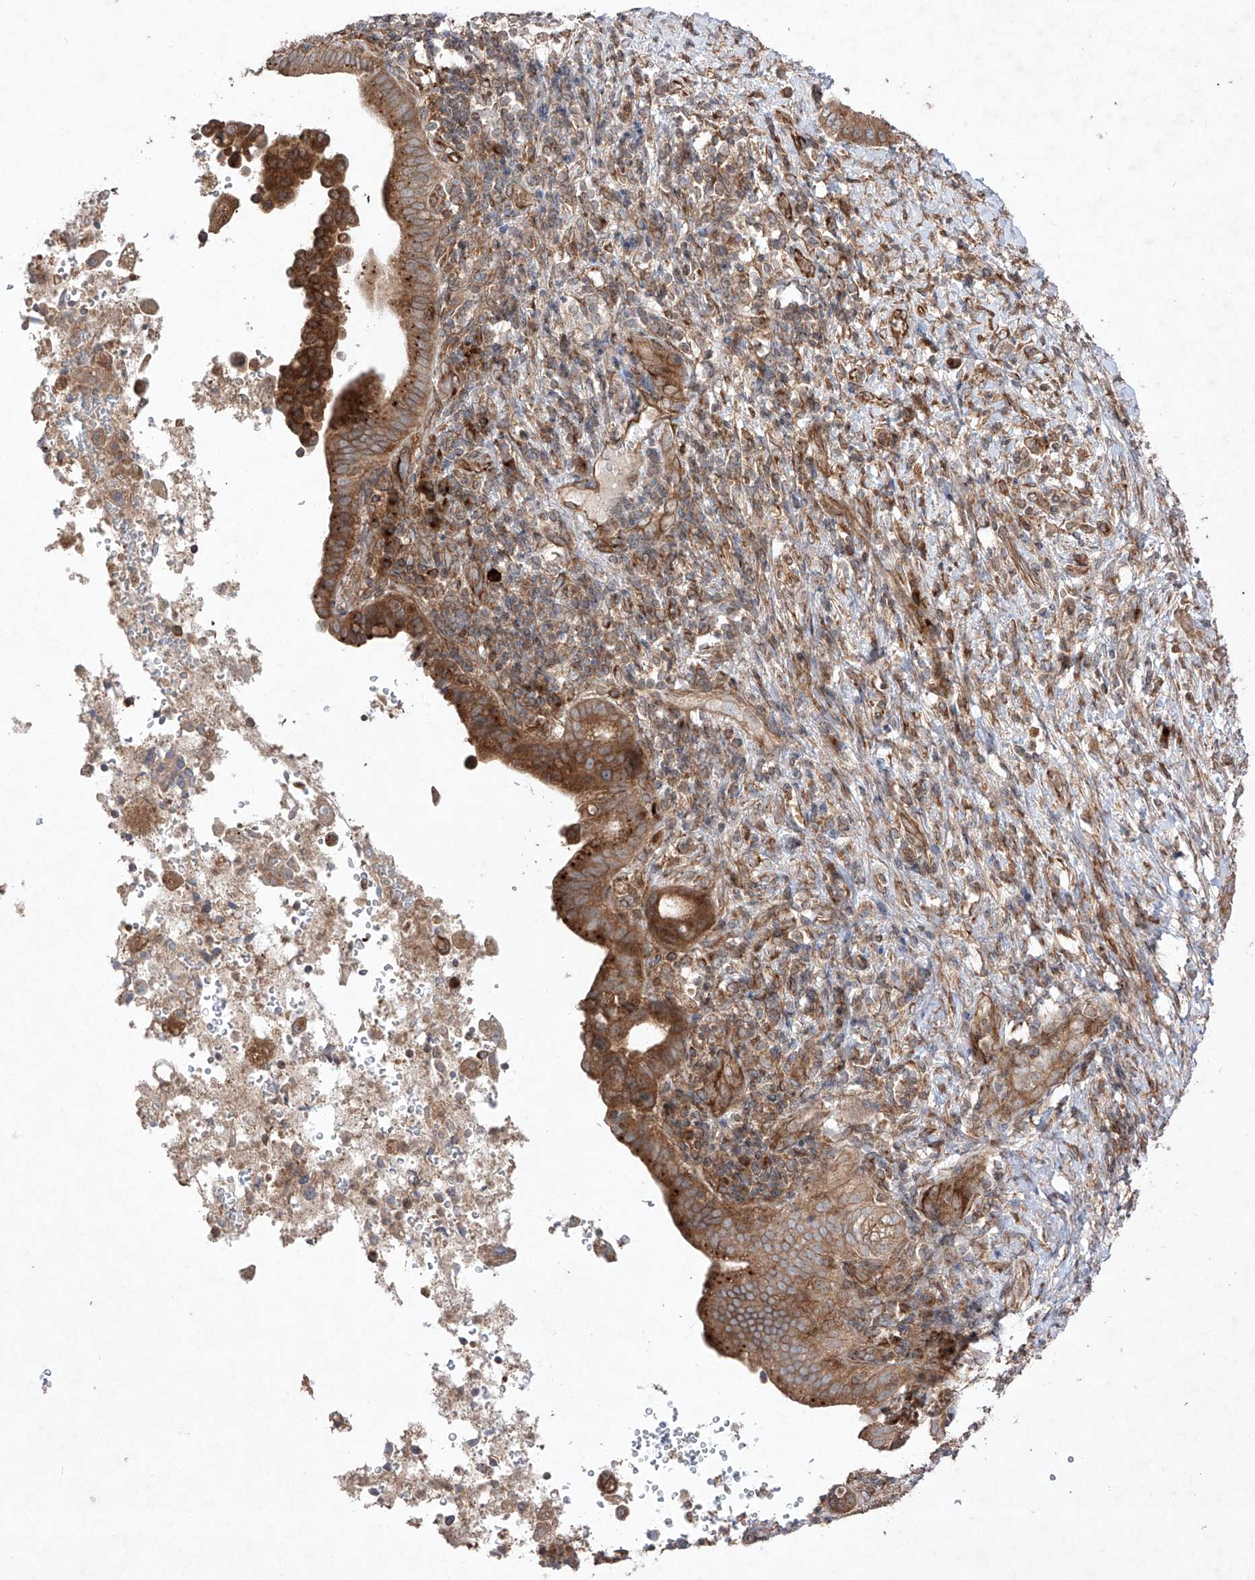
{"staining": {"intensity": "strong", "quantity": ">75%", "location": "cytoplasmic/membranous"}, "tissue": "liver cancer", "cell_type": "Tumor cells", "image_type": "cancer", "snomed": [{"axis": "morphology", "description": "Cholangiocarcinoma"}, {"axis": "topography", "description": "Liver"}], "caption": "Brown immunohistochemical staining in liver cholangiocarcinoma displays strong cytoplasmic/membranous staining in approximately >75% of tumor cells.", "gene": "YKT6", "patient": {"sex": "female", "age": 54}}